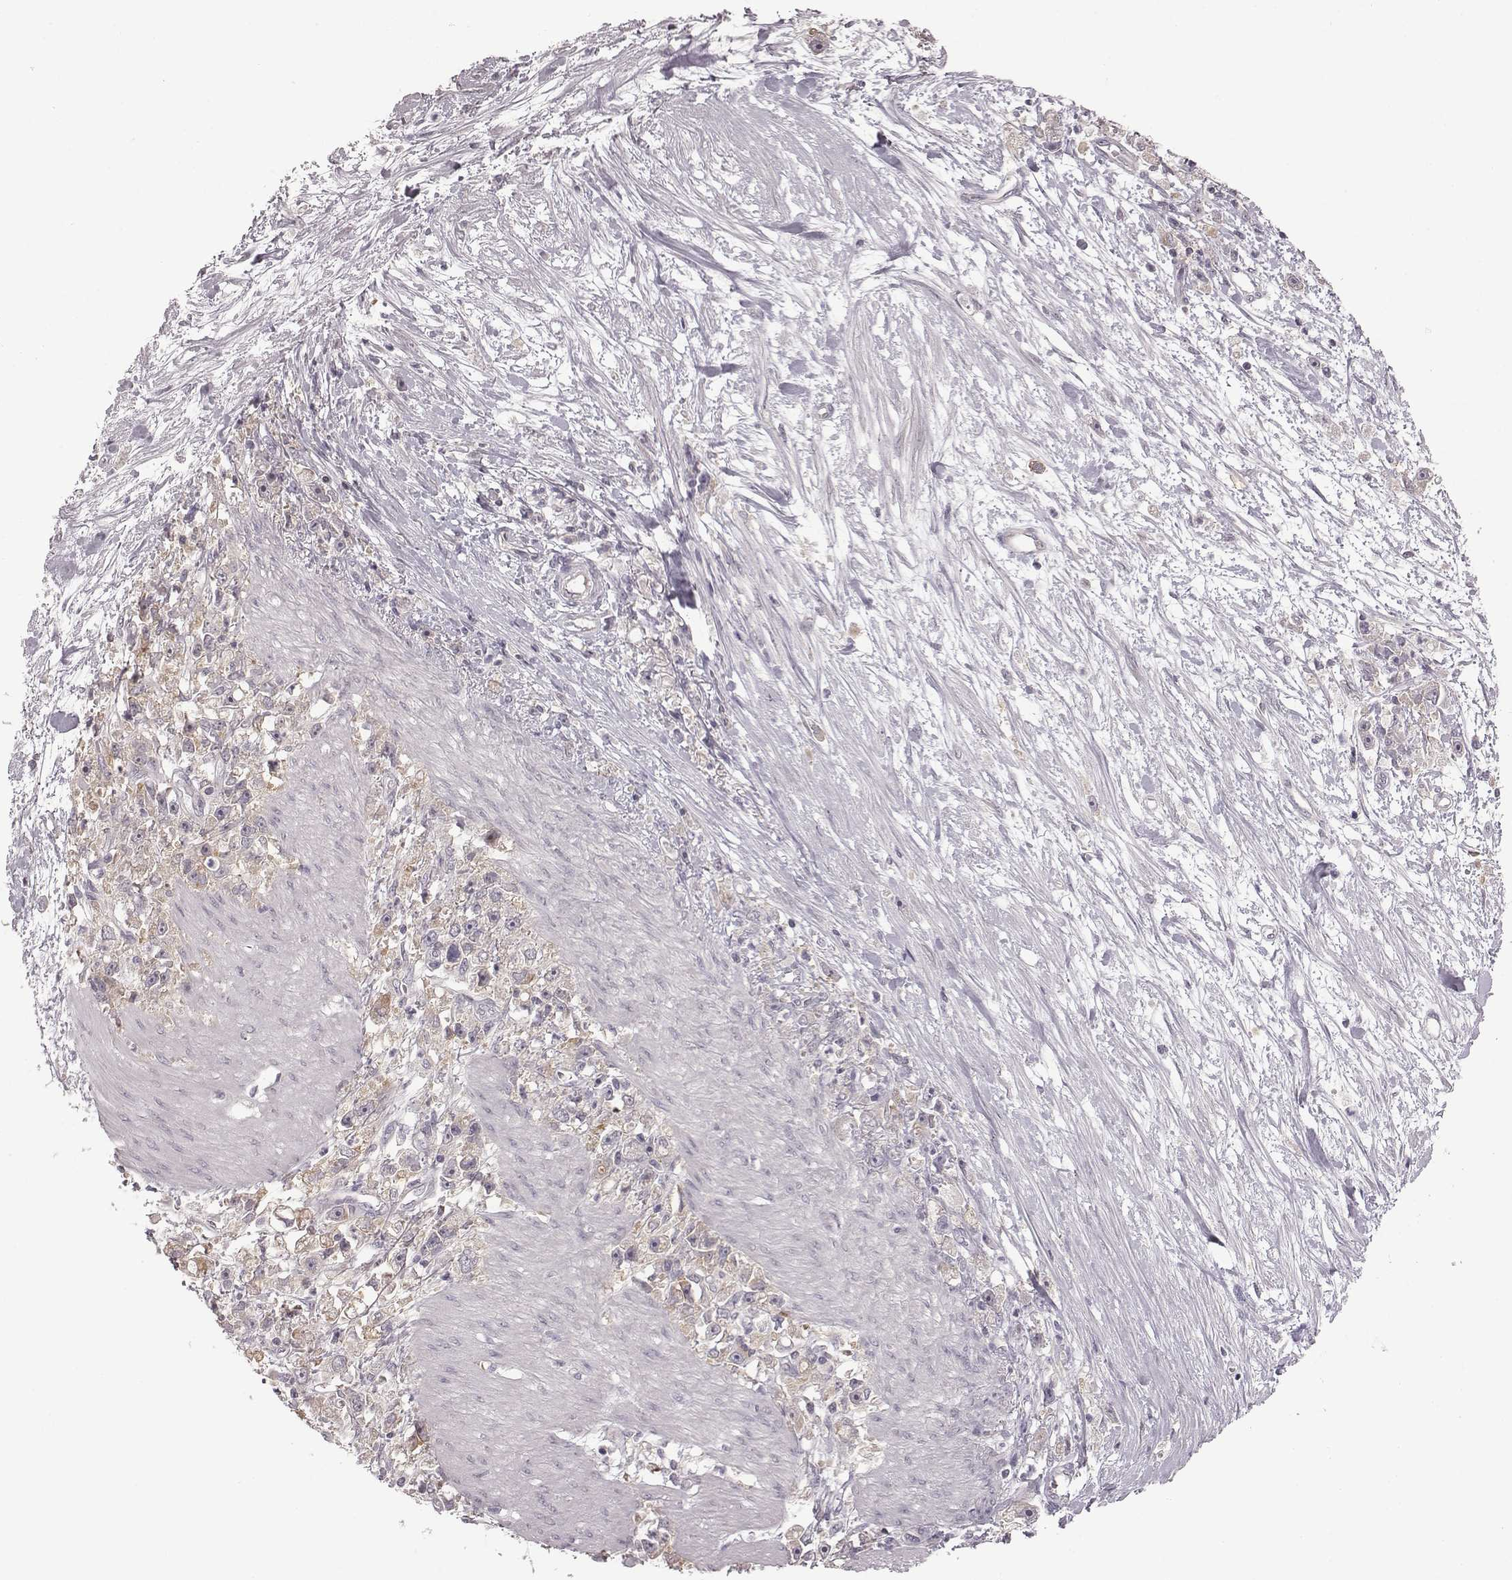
{"staining": {"intensity": "weak", "quantity": ">75%", "location": "cytoplasmic/membranous"}, "tissue": "stomach cancer", "cell_type": "Tumor cells", "image_type": "cancer", "snomed": [{"axis": "morphology", "description": "Adenocarcinoma, NOS"}, {"axis": "topography", "description": "Stomach"}], "caption": "Brown immunohistochemical staining in adenocarcinoma (stomach) exhibits weak cytoplasmic/membranous expression in approximately >75% of tumor cells.", "gene": "BICDL1", "patient": {"sex": "female", "age": 59}}